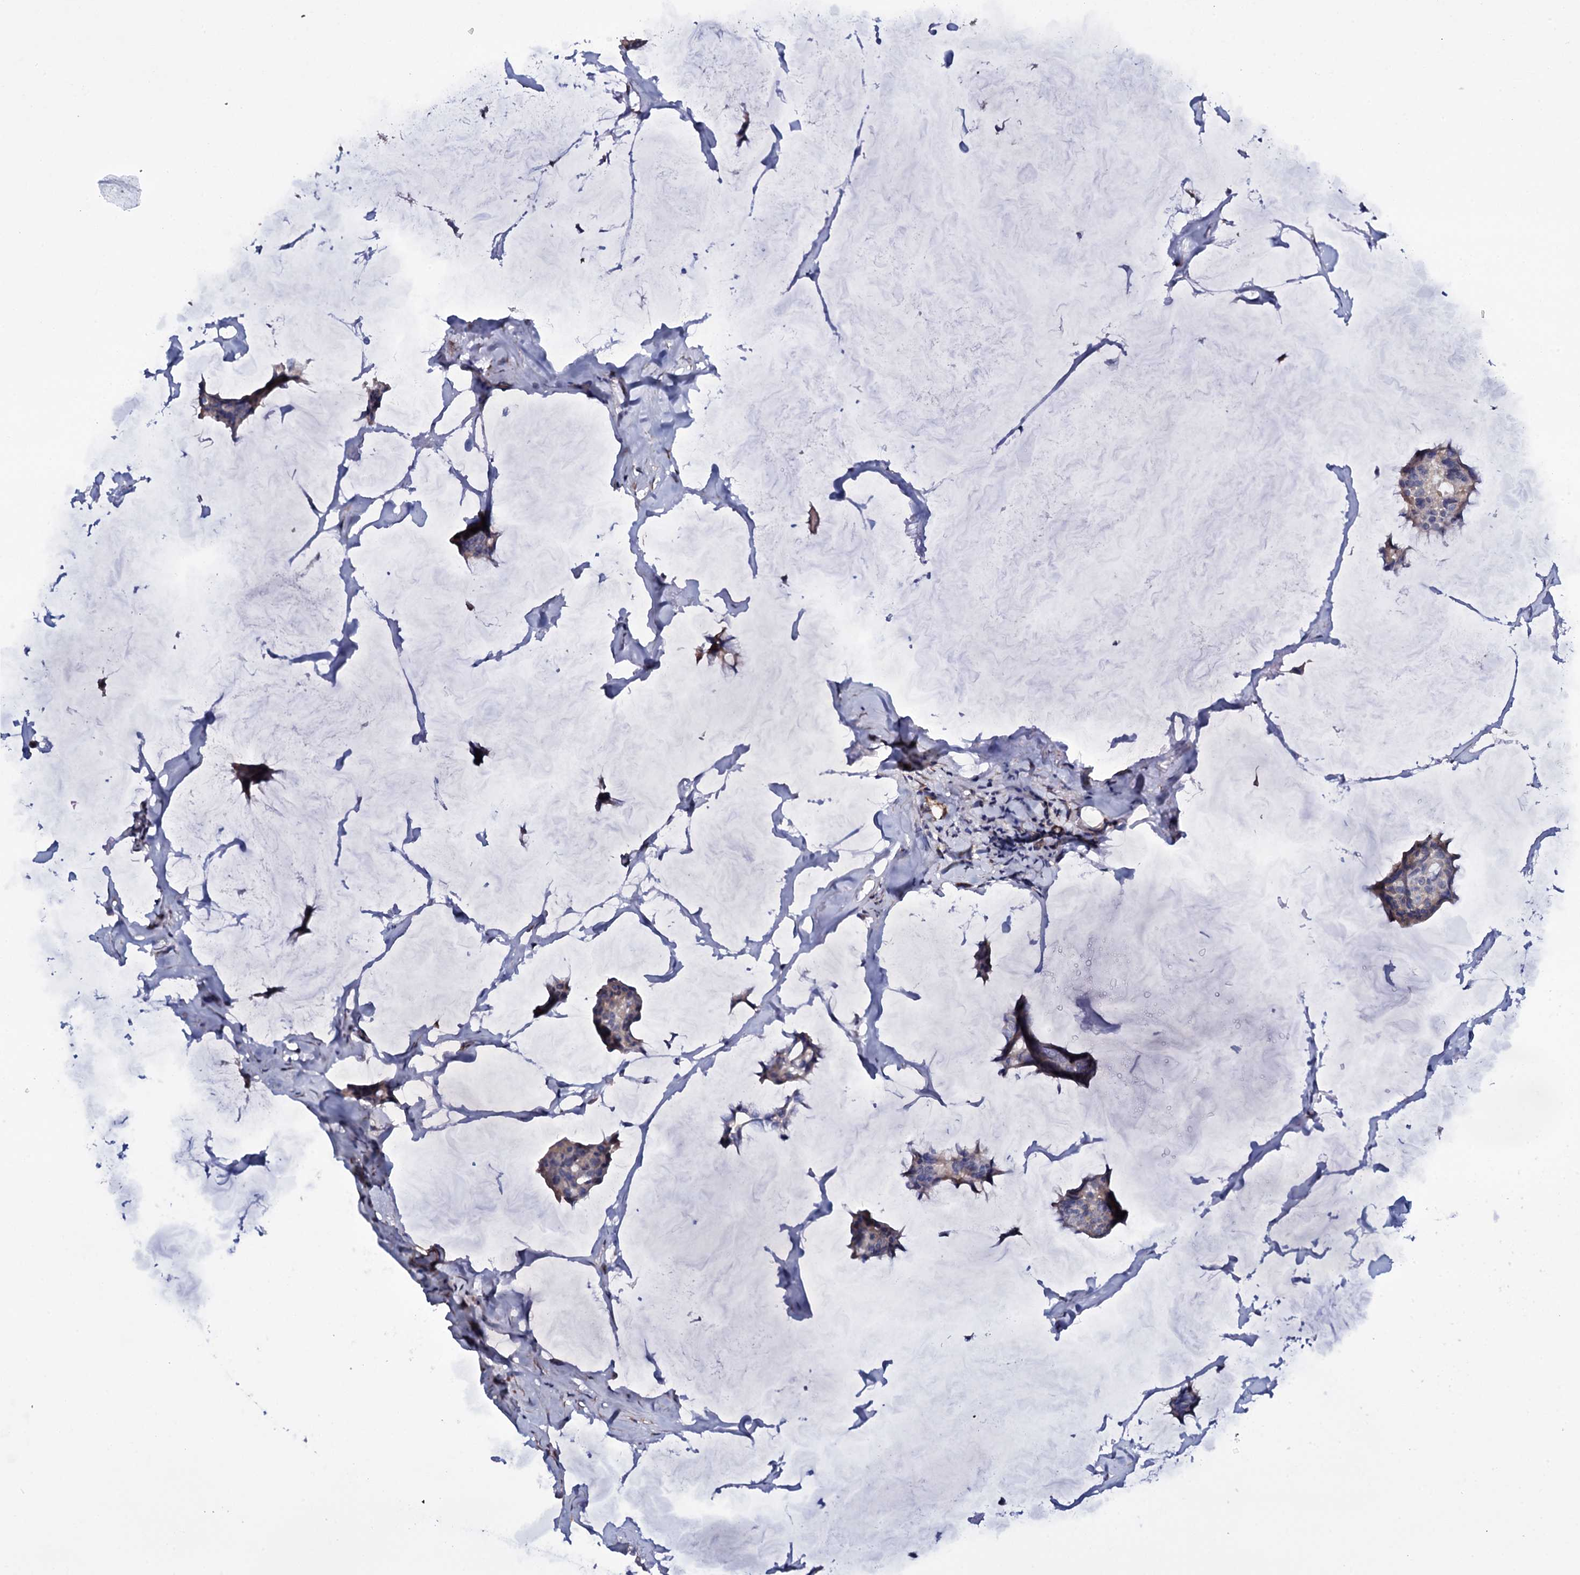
{"staining": {"intensity": "negative", "quantity": "none", "location": "none"}, "tissue": "breast cancer", "cell_type": "Tumor cells", "image_type": "cancer", "snomed": [{"axis": "morphology", "description": "Duct carcinoma"}, {"axis": "topography", "description": "Breast"}], "caption": "Micrograph shows no significant protein expression in tumor cells of breast infiltrating ductal carcinoma. The staining is performed using DAB (3,3'-diaminobenzidine) brown chromogen with nuclei counter-stained in using hematoxylin.", "gene": "BCL2L14", "patient": {"sex": "female", "age": 93}}